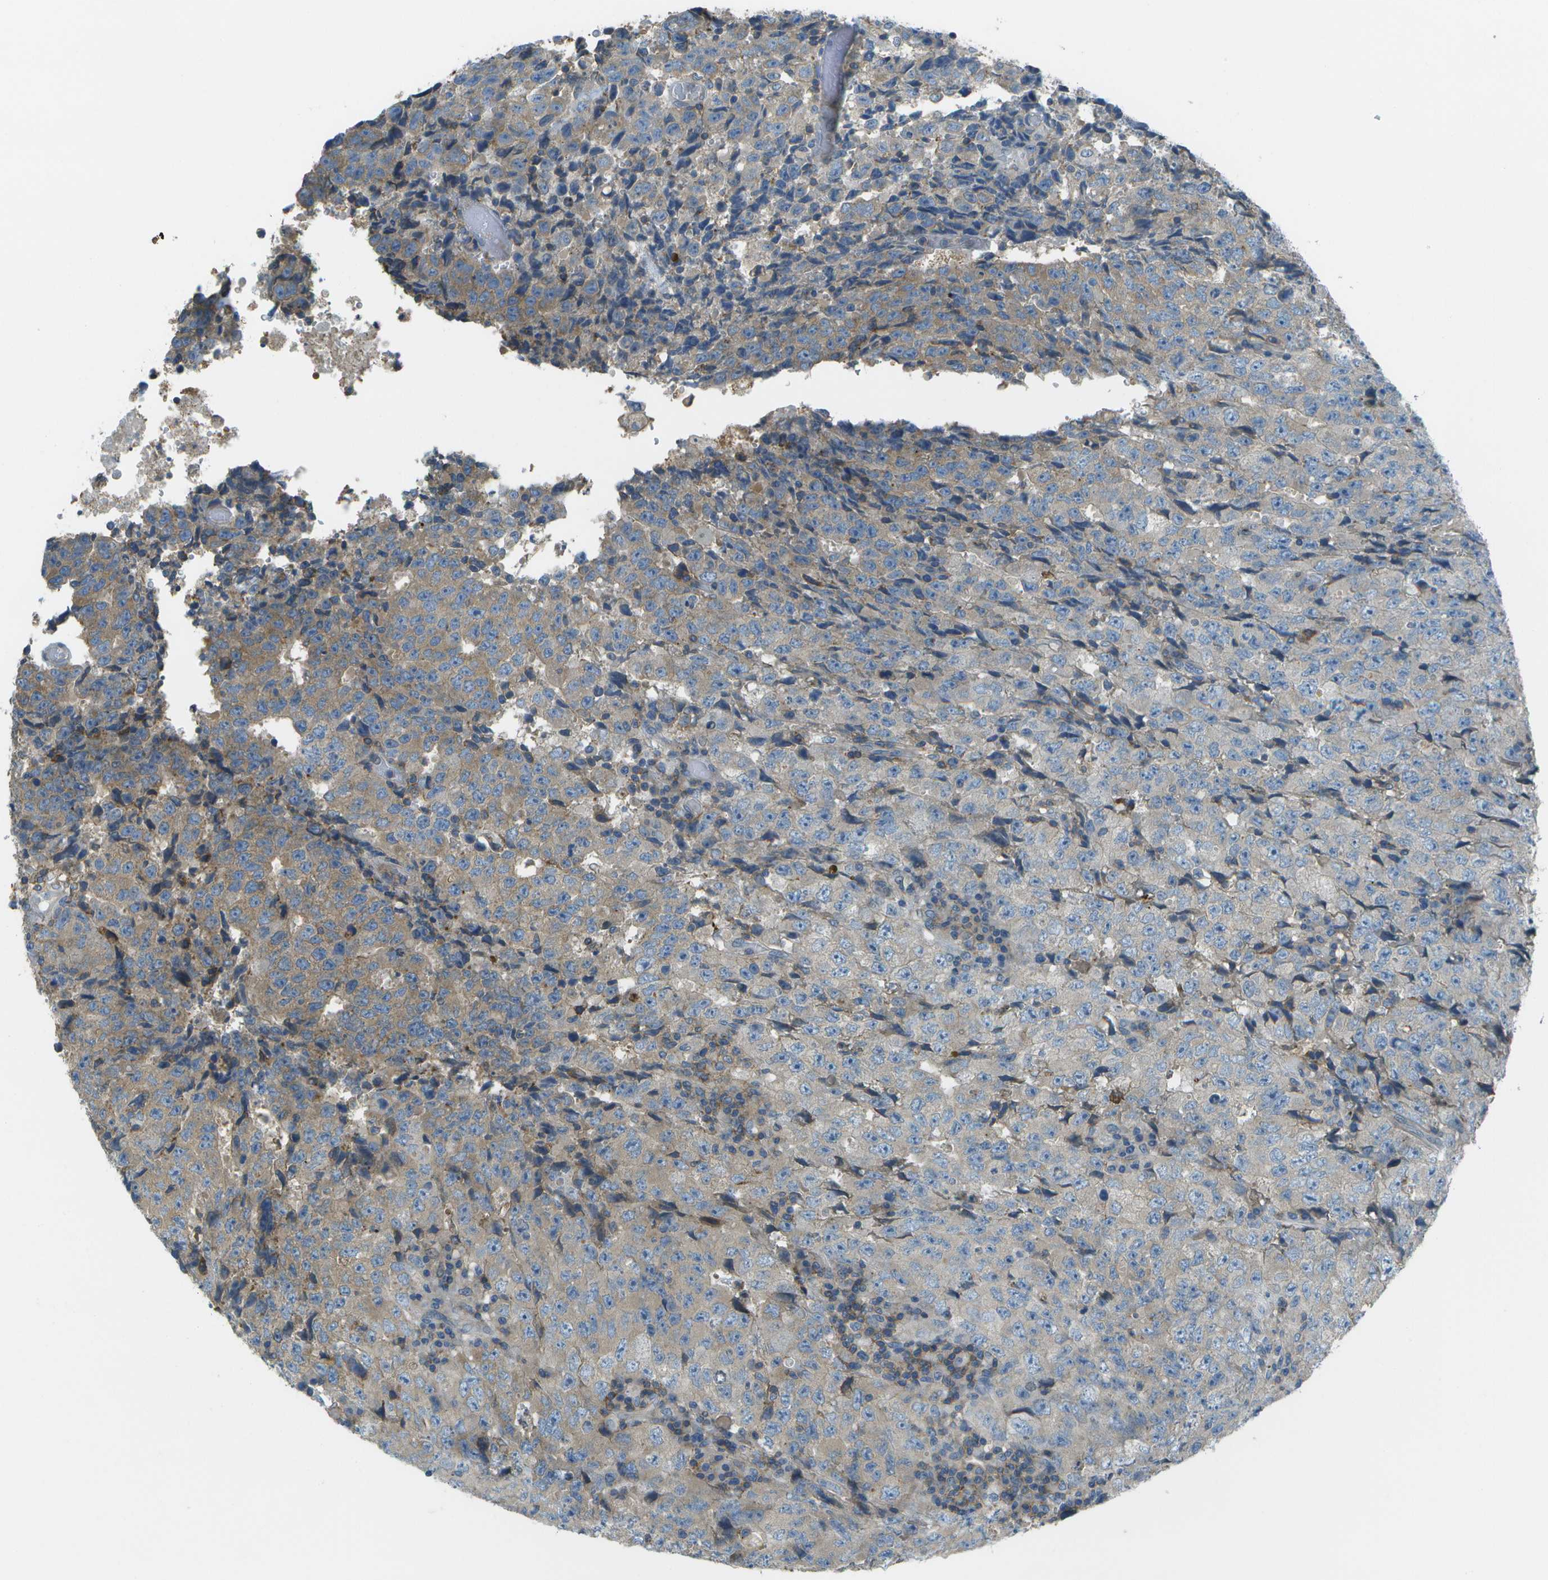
{"staining": {"intensity": "moderate", "quantity": "<25%", "location": "cytoplasmic/membranous"}, "tissue": "testis cancer", "cell_type": "Tumor cells", "image_type": "cancer", "snomed": [{"axis": "morphology", "description": "Necrosis, NOS"}, {"axis": "morphology", "description": "Carcinoma, Embryonal, NOS"}, {"axis": "topography", "description": "Testis"}], "caption": "Testis cancer (embryonal carcinoma) tissue reveals moderate cytoplasmic/membranous positivity in about <25% of tumor cells", "gene": "LRRC66", "patient": {"sex": "male", "age": 19}}